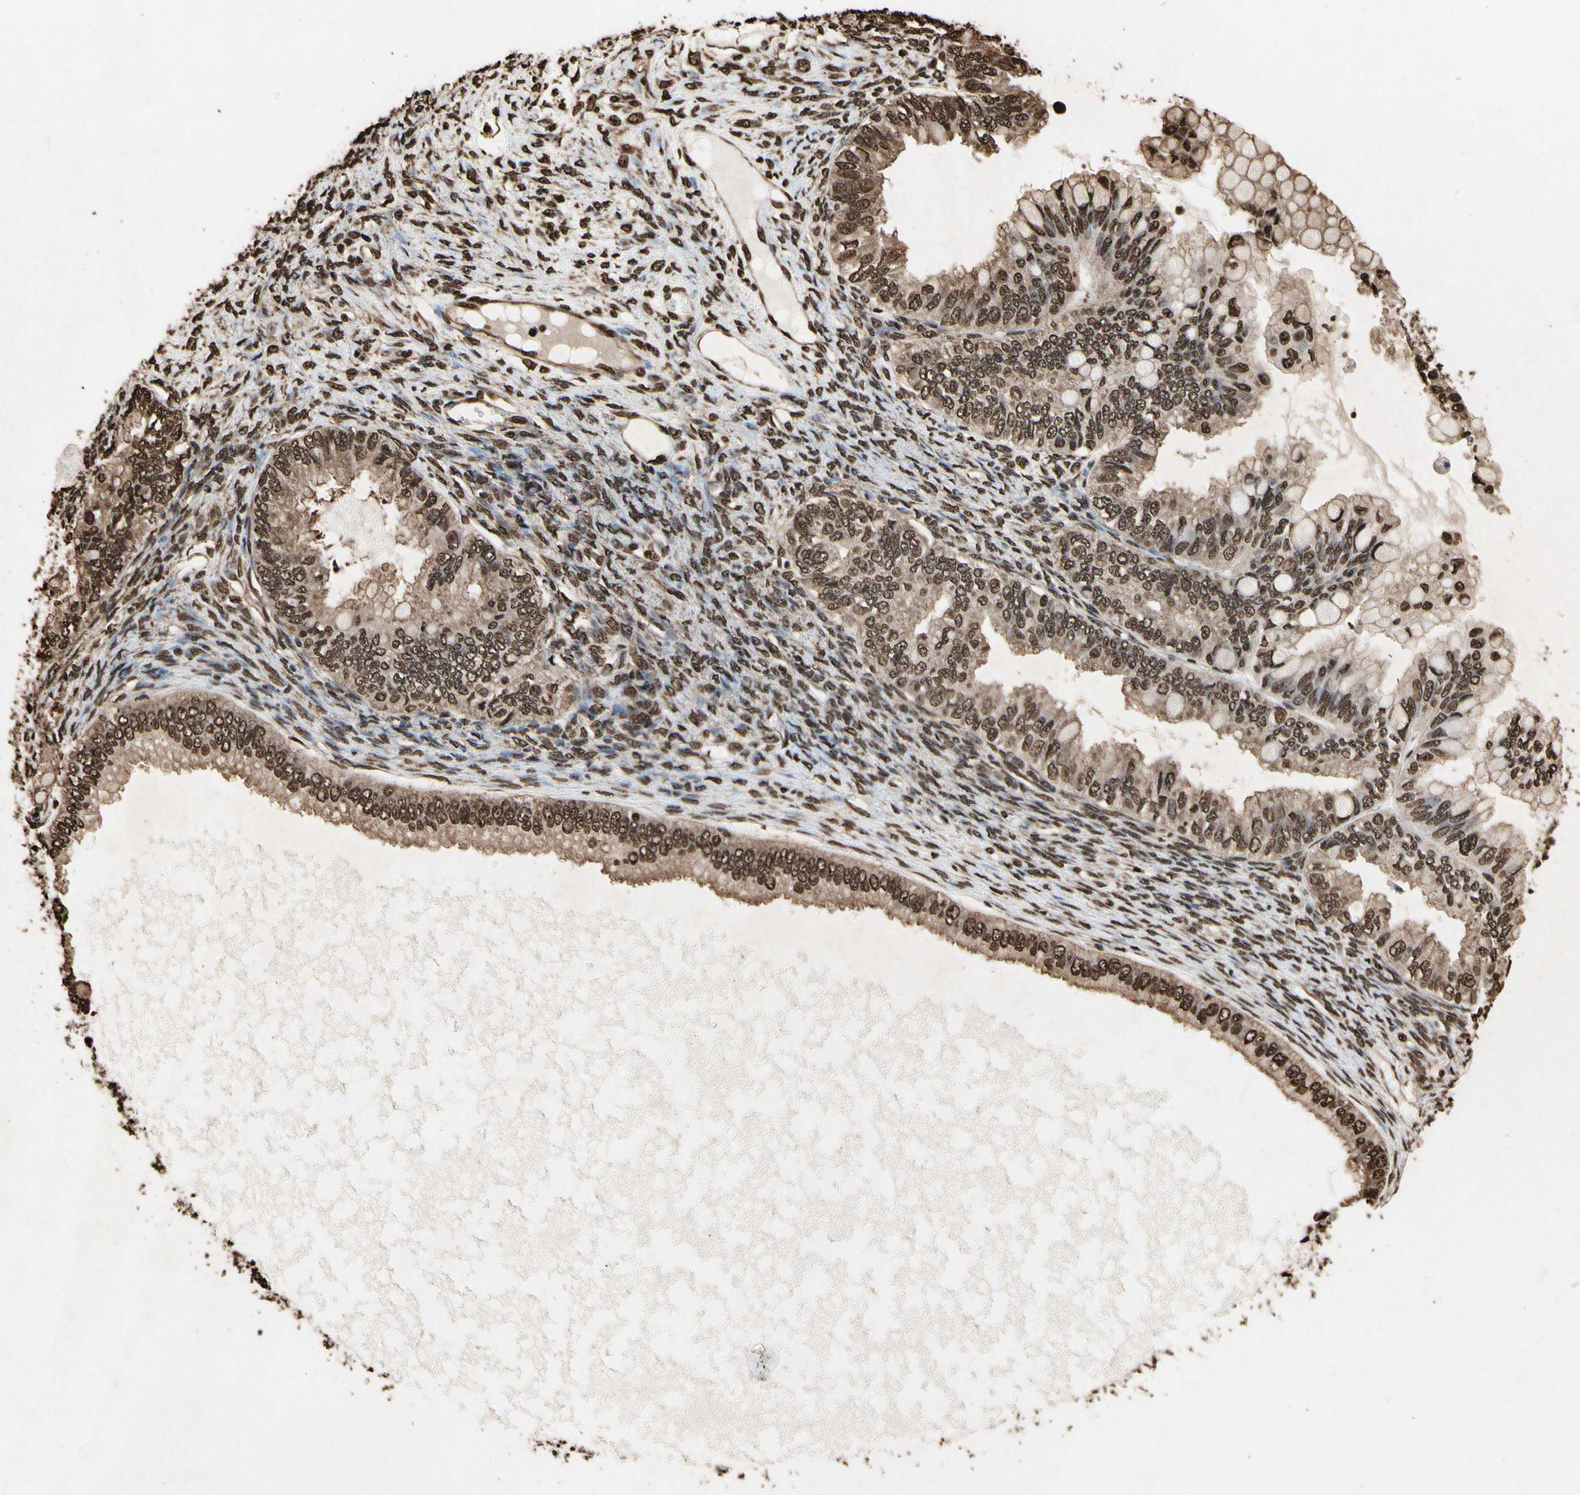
{"staining": {"intensity": "moderate", "quantity": ">75%", "location": "cytoplasmic/membranous,nuclear"}, "tissue": "ovarian cancer", "cell_type": "Tumor cells", "image_type": "cancer", "snomed": [{"axis": "morphology", "description": "Cystadenocarcinoma, mucinous, NOS"}, {"axis": "topography", "description": "Ovary"}], "caption": "Immunohistochemical staining of human ovarian cancer (mucinous cystadenocarcinoma) reveals moderate cytoplasmic/membranous and nuclear protein positivity in about >75% of tumor cells.", "gene": "HNRNPK", "patient": {"sex": "female", "age": 80}}